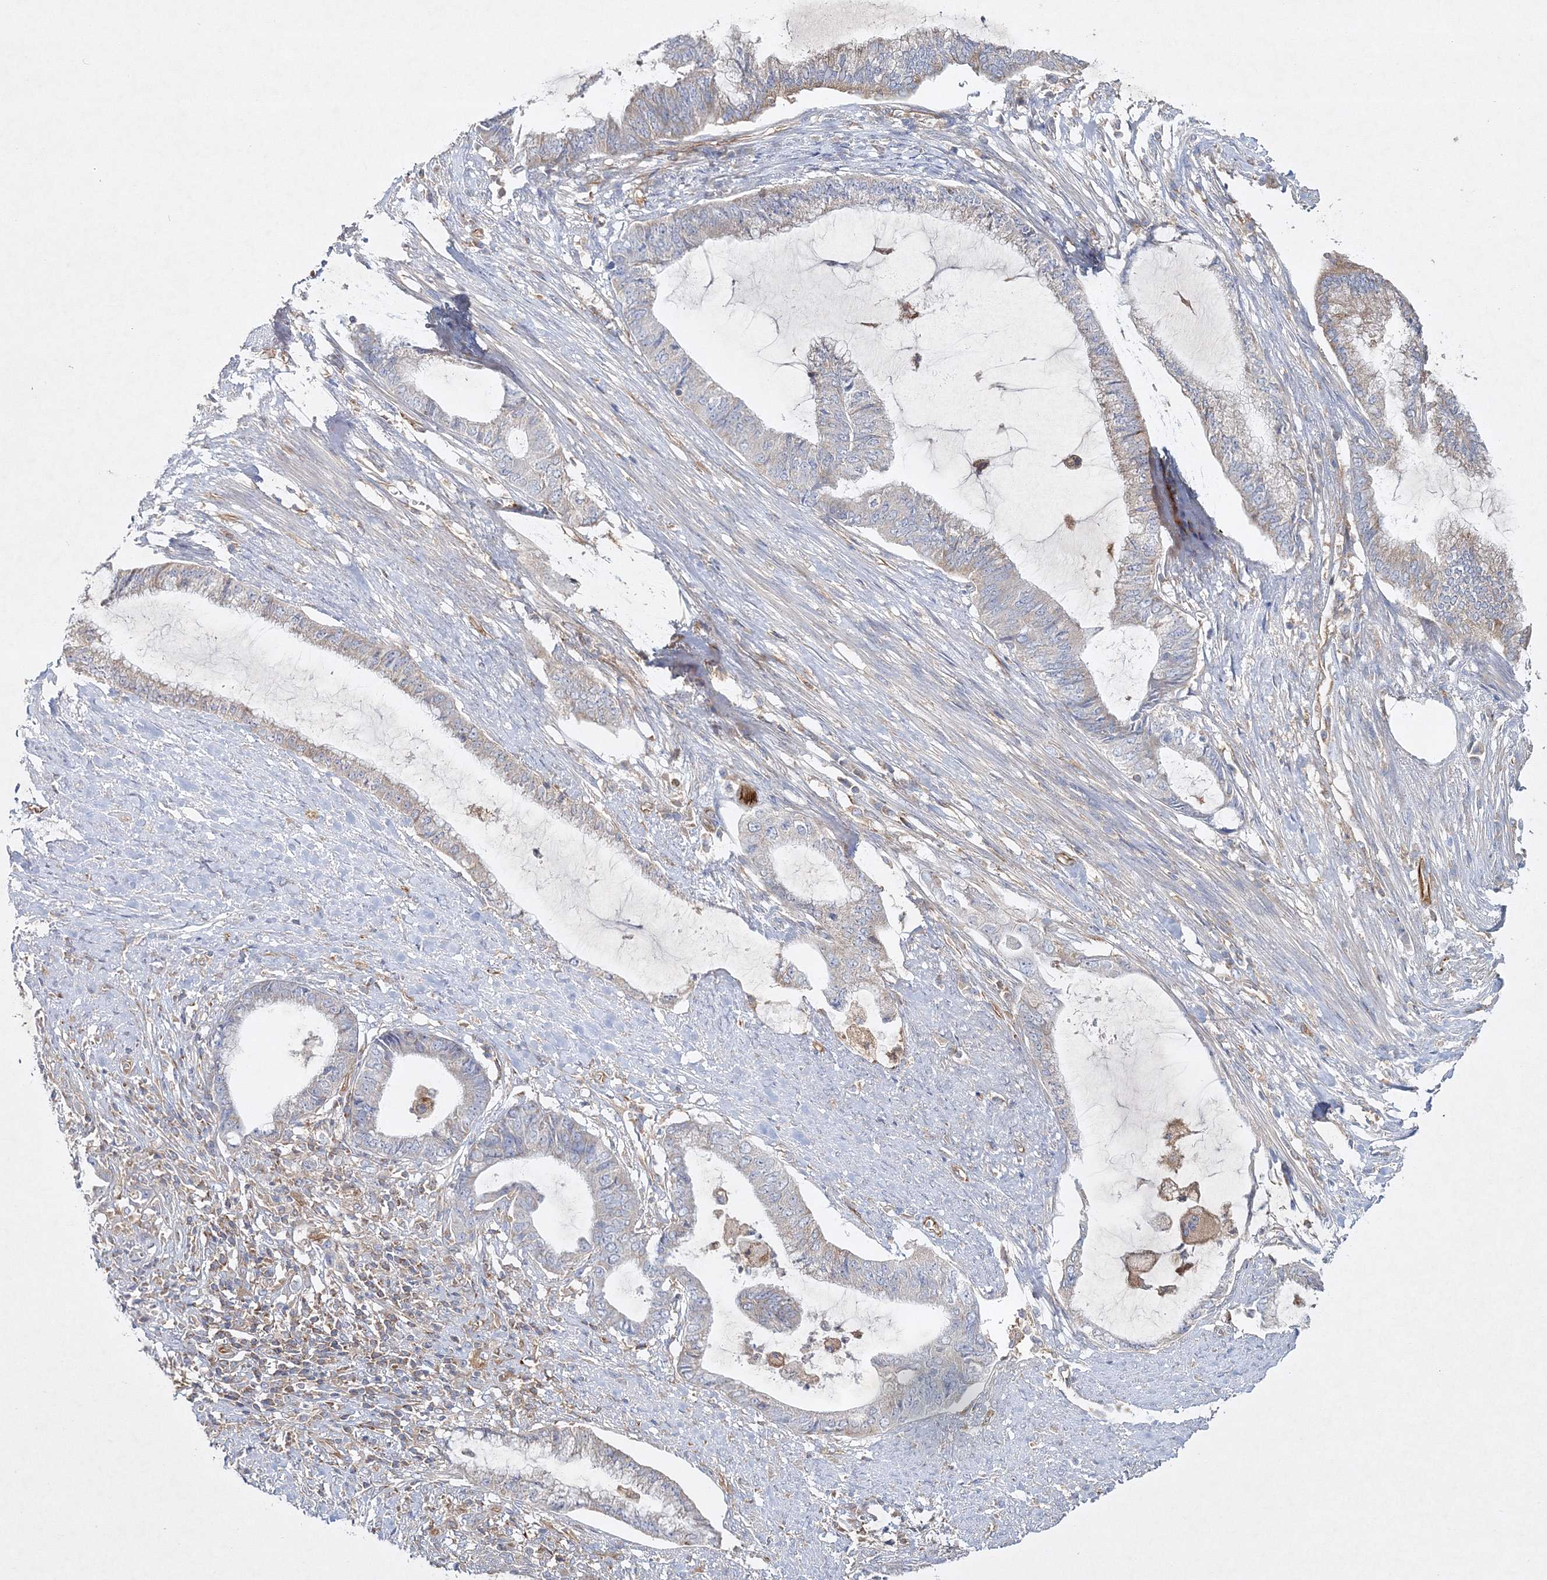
{"staining": {"intensity": "weak", "quantity": "<25%", "location": "cytoplasmic/membranous"}, "tissue": "endometrial cancer", "cell_type": "Tumor cells", "image_type": "cancer", "snomed": [{"axis": "morphology", "description": "Adenocarcinoma, NOS"}, {"axis": "topography", "description": "Endometrium"}], "caption": "Photomicrograph shows no significant protein expression in tumor cells of endometrial cancer. (DAB (3,3'-diaminobenzidine) immunohistochemistry with hematoxylin counter stain).", "gene": "WDR37", "patient": {"sex": "female", "age": 86}}